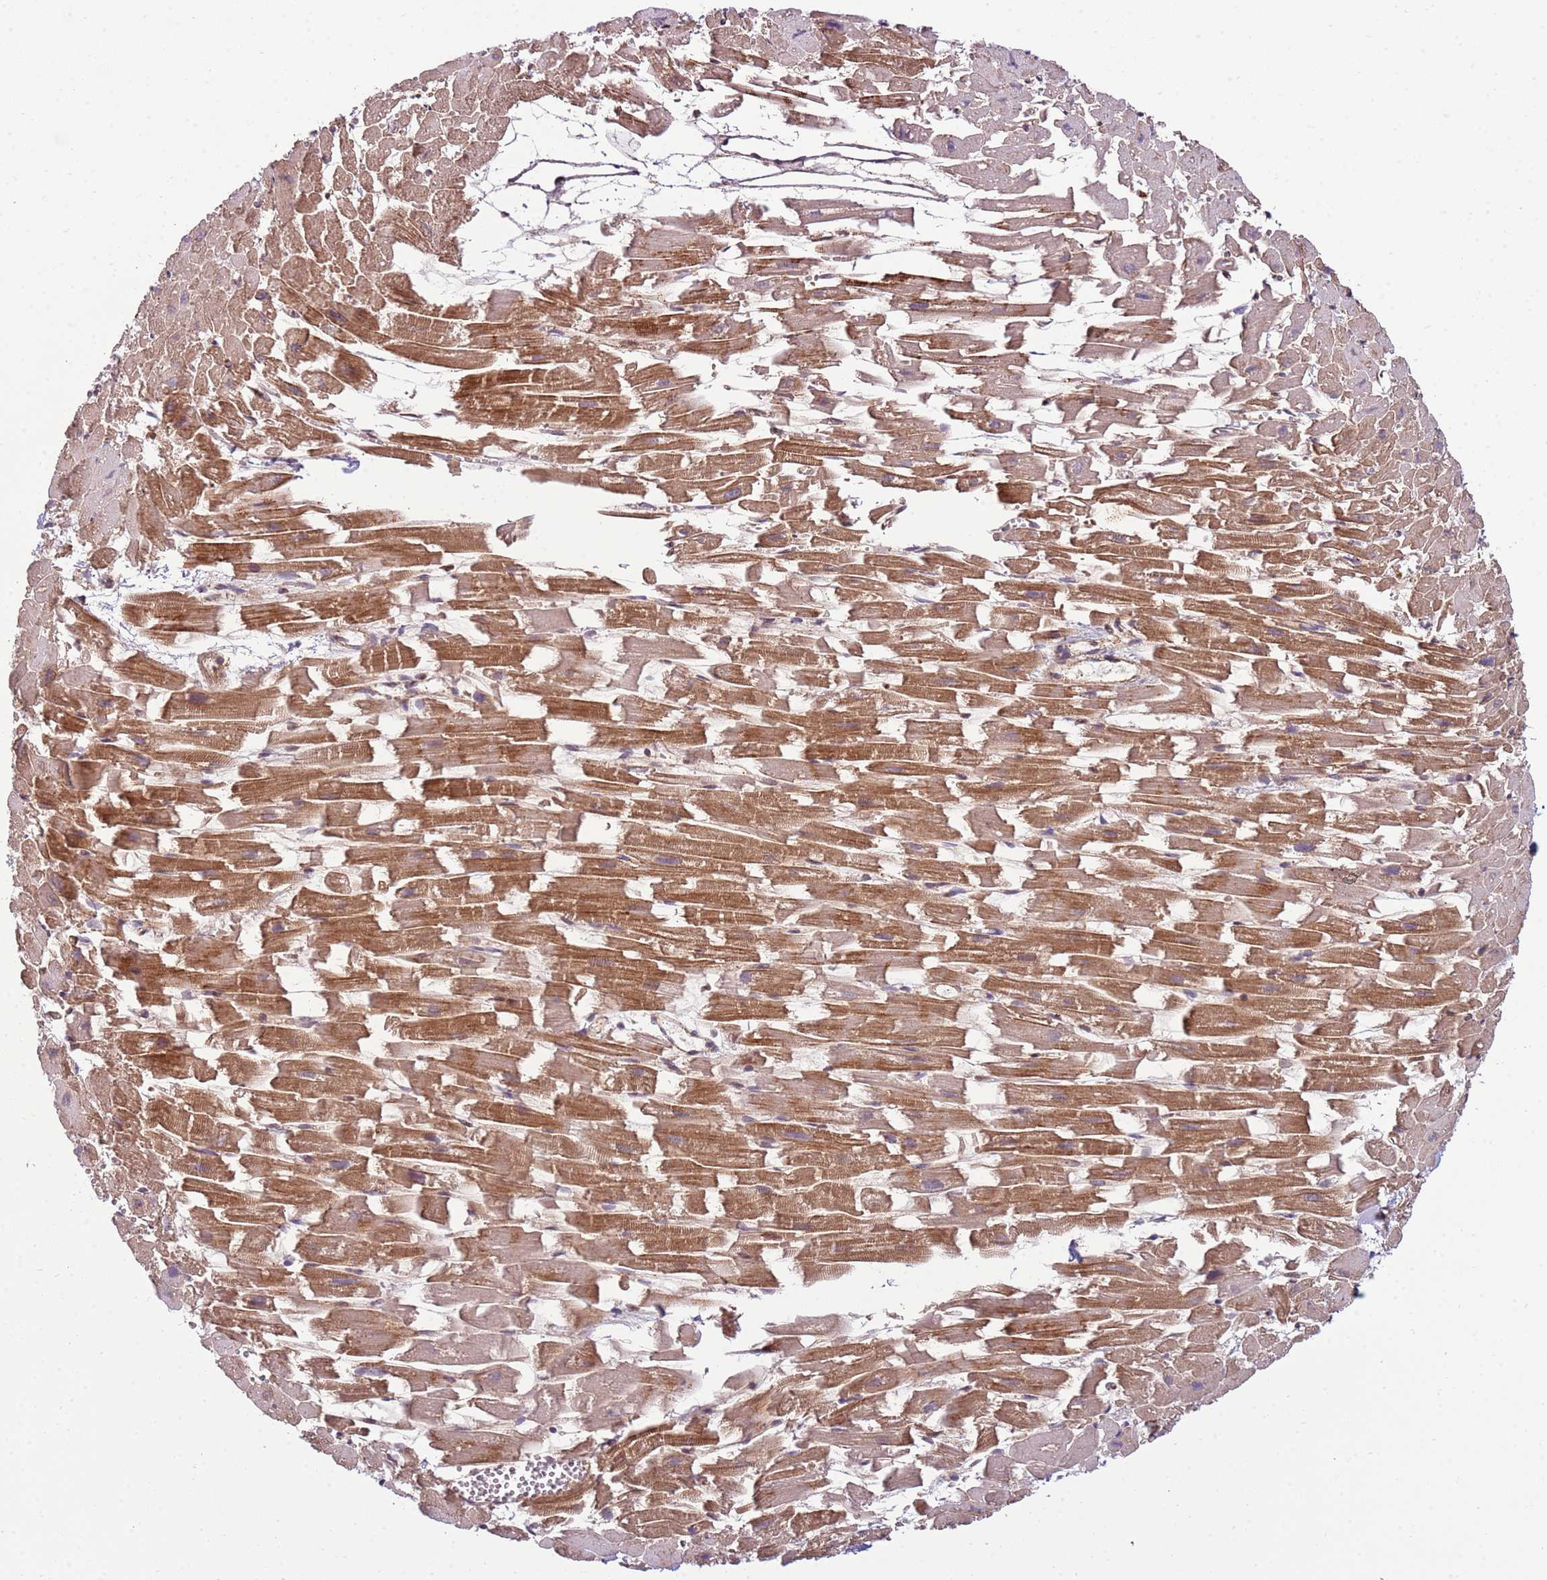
{"staining": {"intensity": "strong", "quantity": ">75%", "location": "cytoplasmic/membranous"}, "tissue": "heart muscle", "cell_type": "Cardiomyocytes", "image_type": "normal", "snomed": [{"axis": "morphology", "description": "Normal tissue, NOS"}, {"axis": "topography", "description": "Heart"}], "caption": "Immunohistochemistry of benign human heart muscle reveals high levels of strong cytoplasmic/membranous positivity in approximately >75% of cardiomyocytes. (brown staining indicates protein expression, while blue staining denotes nuclei).", "gene": "ZBTB12", "patient": {"sex": "female", "age": 64}}